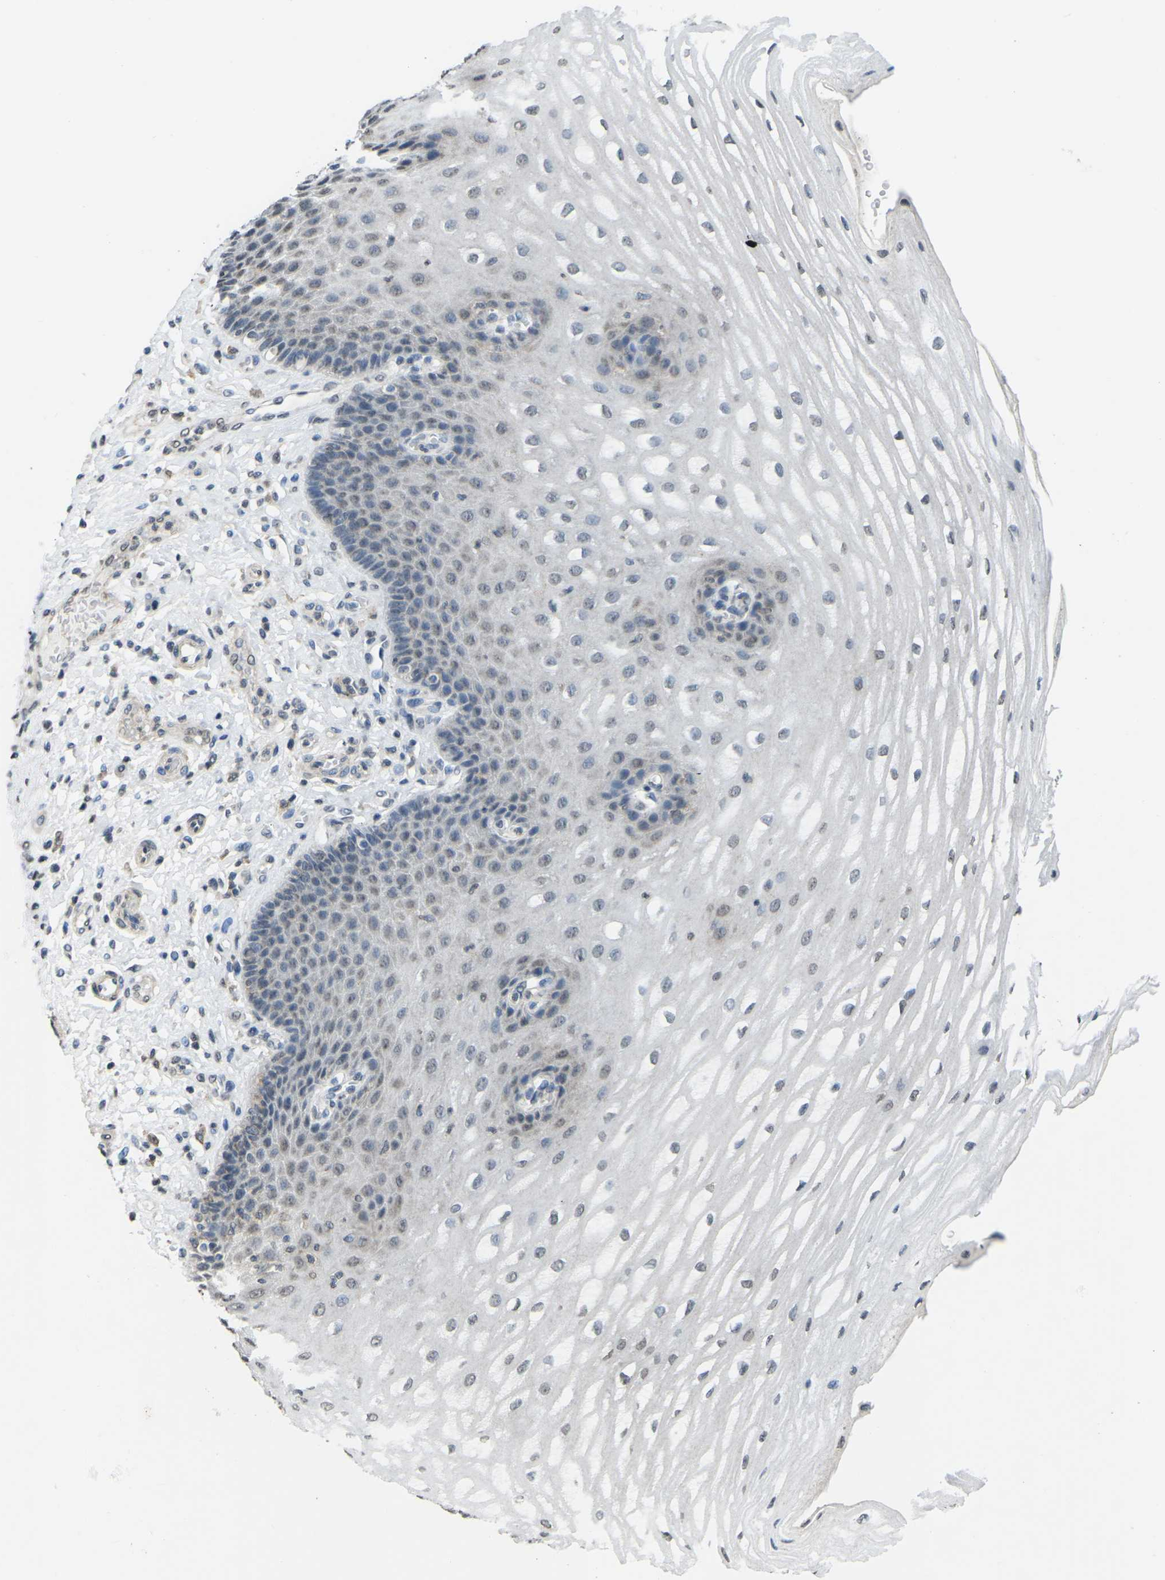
{"staining": {"intensity": "weak", "quantity": "<25%", "location": "cytoplasmic/membranous,nuclear"}, "tissue": "esophagus", "cell_type": "Squamous epithelial cells", "image_type": "normal", "snomed": [{"axis": "morphology", "description": "Normal tissue, NOS"}, {"axis": "topography", "description": "Esophagus"}], "caption": "IHC of unremarkable human esophagus displays no positivity in squamous epithelial cells.", "gene": "TFR2", "patient": {"sex": "male", "age": 54}}